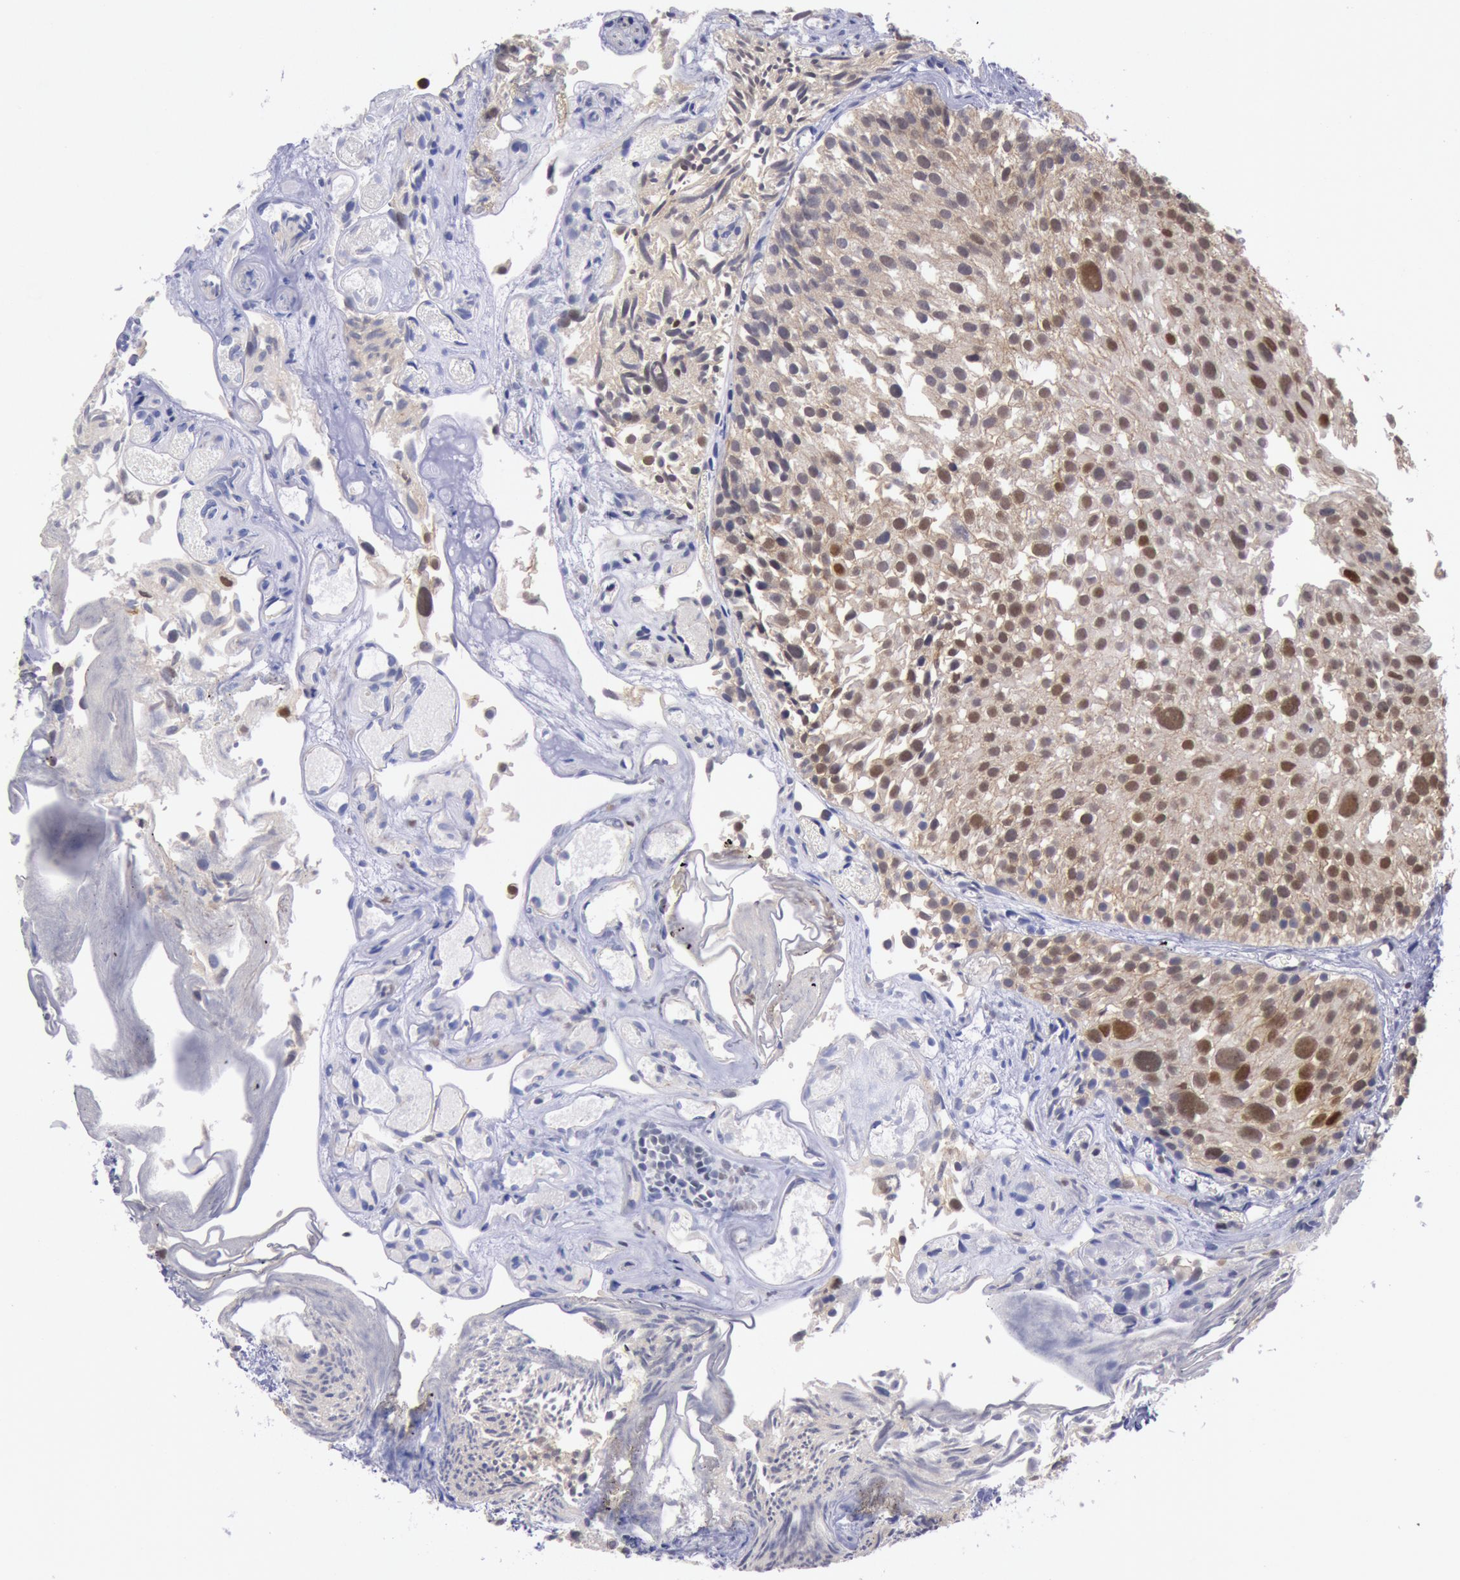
{"staining": {"intensity": "moderate", "quantity": ">75%", "location": "cytoplasmic/membranous,nuclear"}, "tissue": "urothelial cancer", "cell_type": "Tumor cells", "image_type": "cancer", "snomed": [{"axis": "morphology", "description": "Urothelial carcinoma, High grade"}, {"axis": "topography", "description": "Urinary bladder"}], "caption": "Immunohistochemistry (IHC) staining of high-grade urothelial carcinoma, which displays medium levels of moderate cytoplasmic/membranous and nuclear staining in approximately >75% of tumor cells indicating moderate cytoplasmic/membranous and nuclear protein expression. The staining was performed using DAB (3,3'-diaminobenzidine) (brown) for protein detection and nuclei were counterstained in hematoxylin (blue).", "gene": "RPS6KA5", "patient": {"sex": "female", "age": 78}}